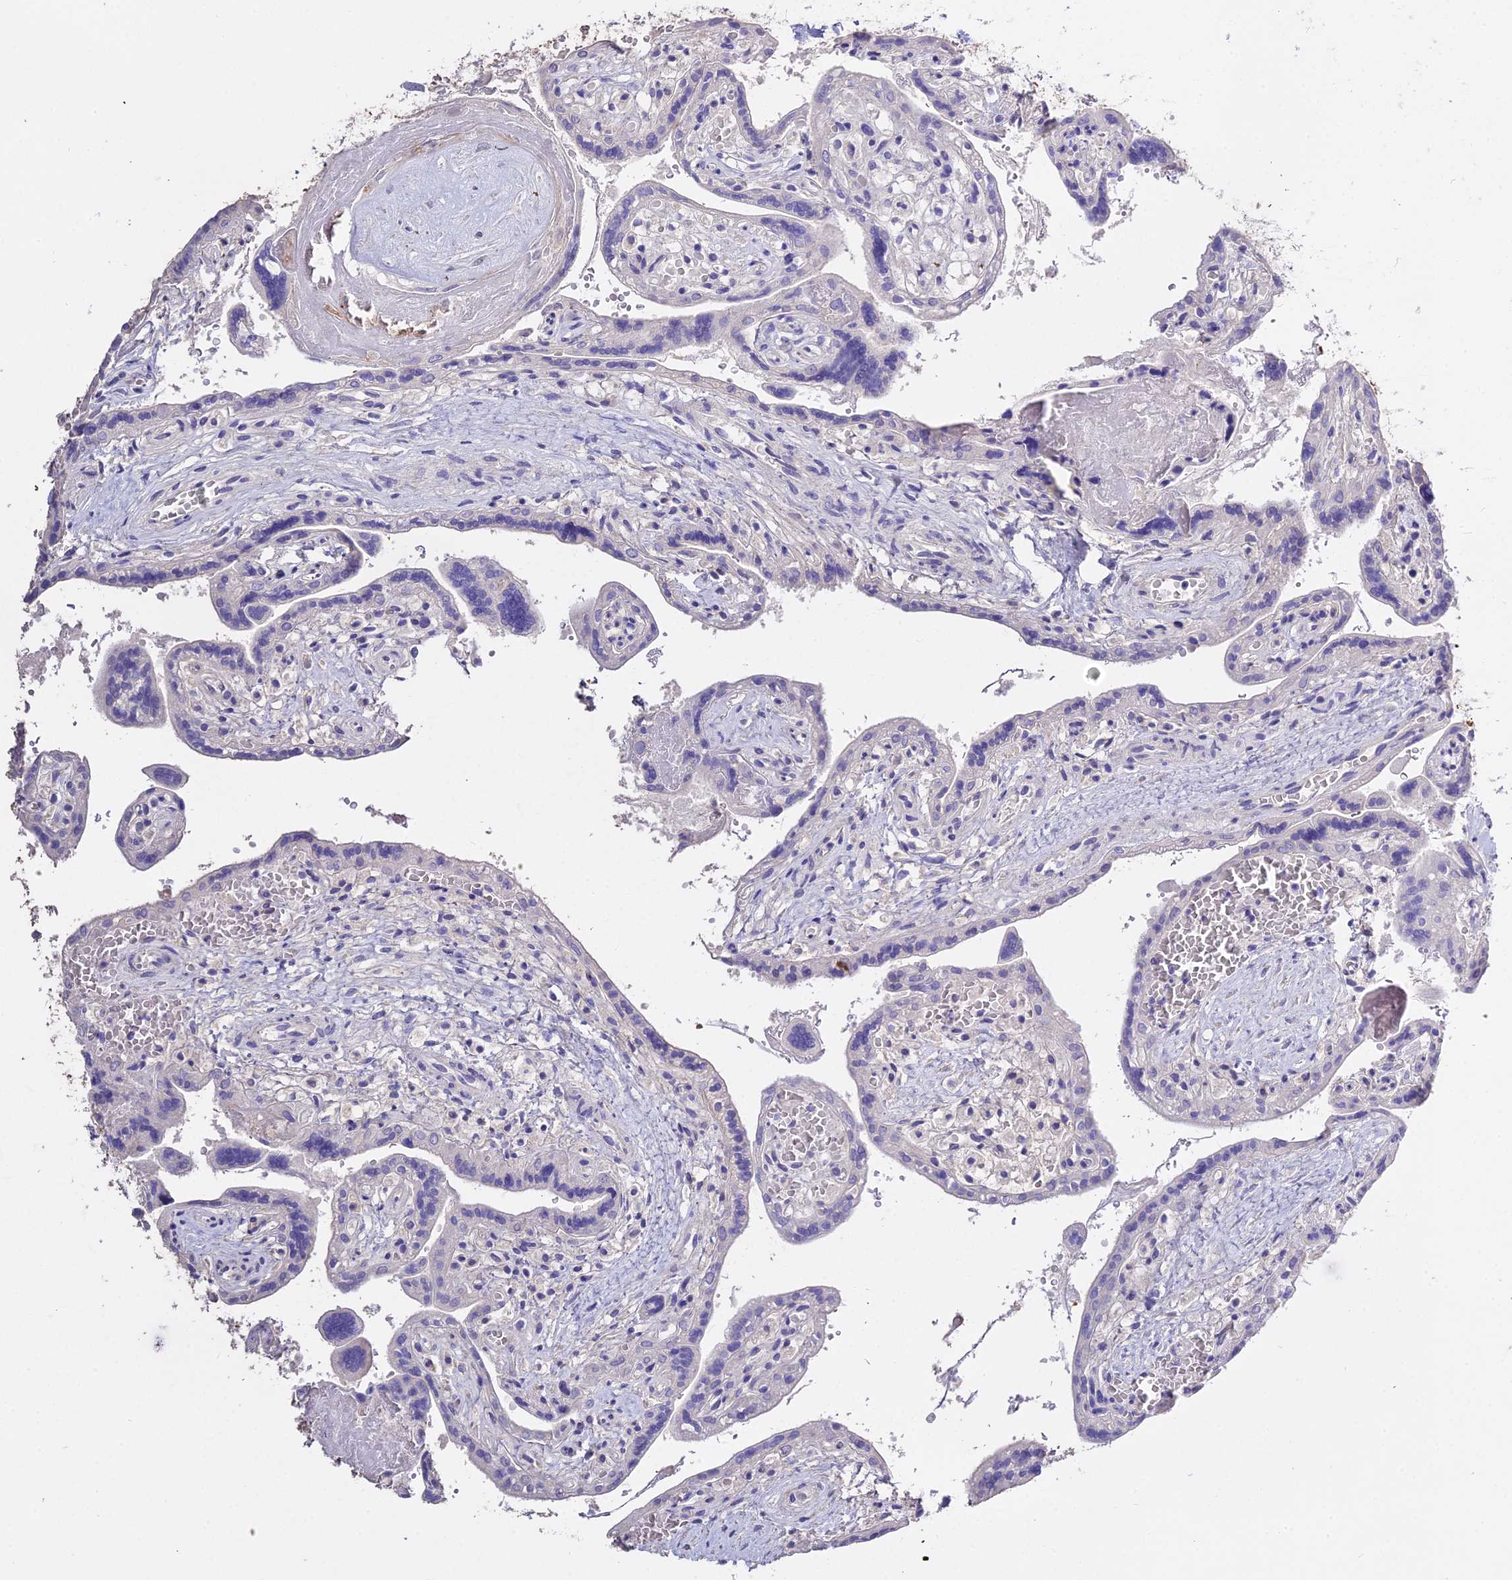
{"staining": {"intensity": "negative", "quantity": "none", "location": "none"}, "tissue": "placenta", "cell_type": "Decidual cells", "image_type": "normal", "snomed": [{"axis": "morphology", "description": "Normal tissue, NOS"}, {"axis": "topography", "description": "Placenta"}], "caption": "Placenta stained for a protein using immunohistochemistry demonstrates no staining decidual cells.", "gene": "GLYAT", "patient": {"sex": "female", "age": 37}}